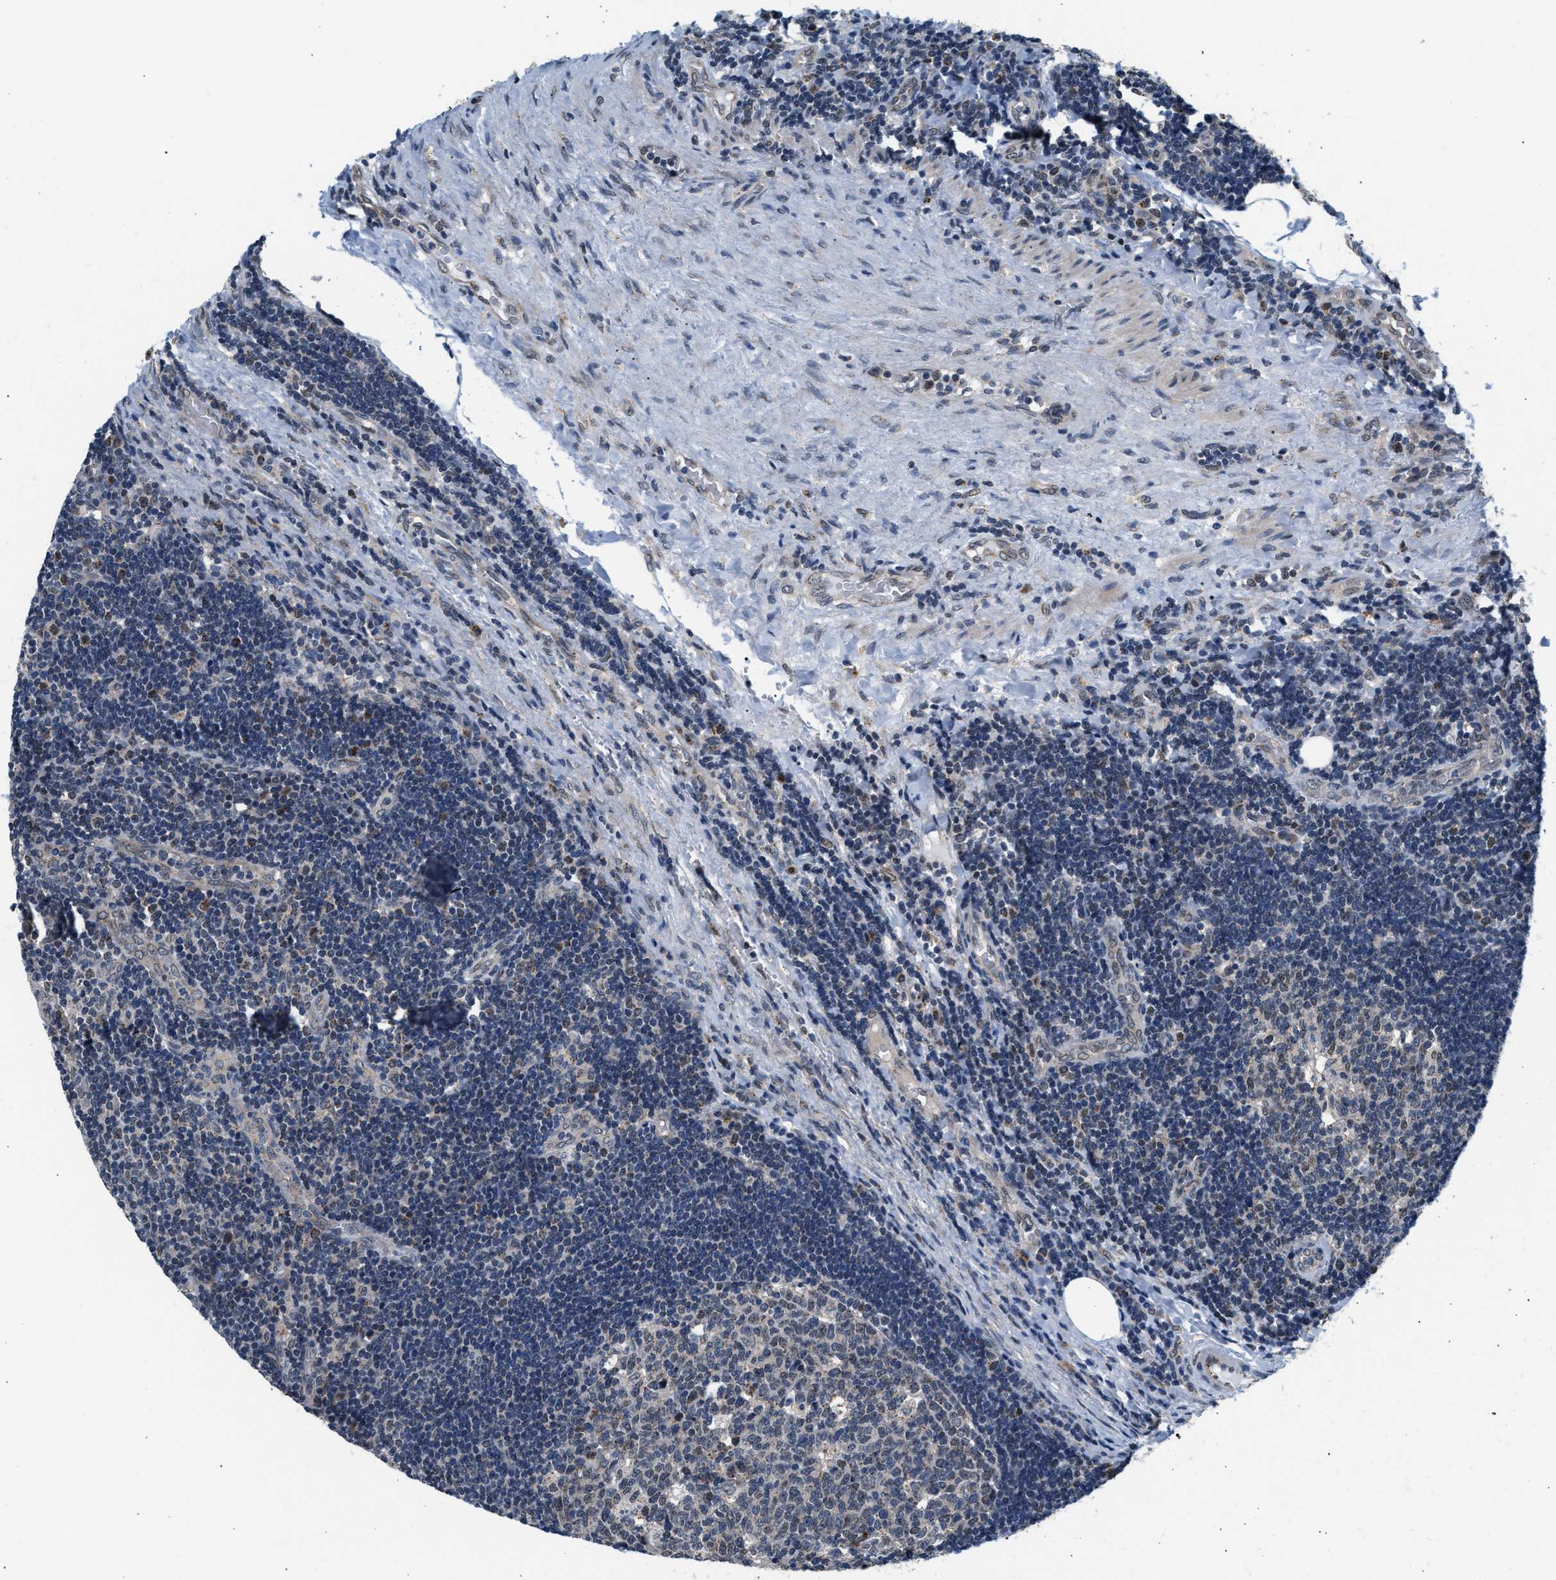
{"staining": {"intensity": "weak", "quantity": "25%-75%", "location": "nuclear"}, "tissue": "lymph node", "cell_type": "Germinal center cells", "image_type": "normal", "snomed": [{"axis": "morphology", "description": "Normal tissue, NOS"}, {"axis": "topography", "description": "Lymph node"}, {"axis": "topography", "description": "Salivary gland"}], "caption": "Immunohistochemistry (IHC) histopathology image of benign lymph node stained for a protein (brown), which reveals low levels of weak nuclear positivity in approximately 25%-75% of germinal center cells.", "gene": "KCNMB2", "patient": {"sex": "male", "age": 8}}